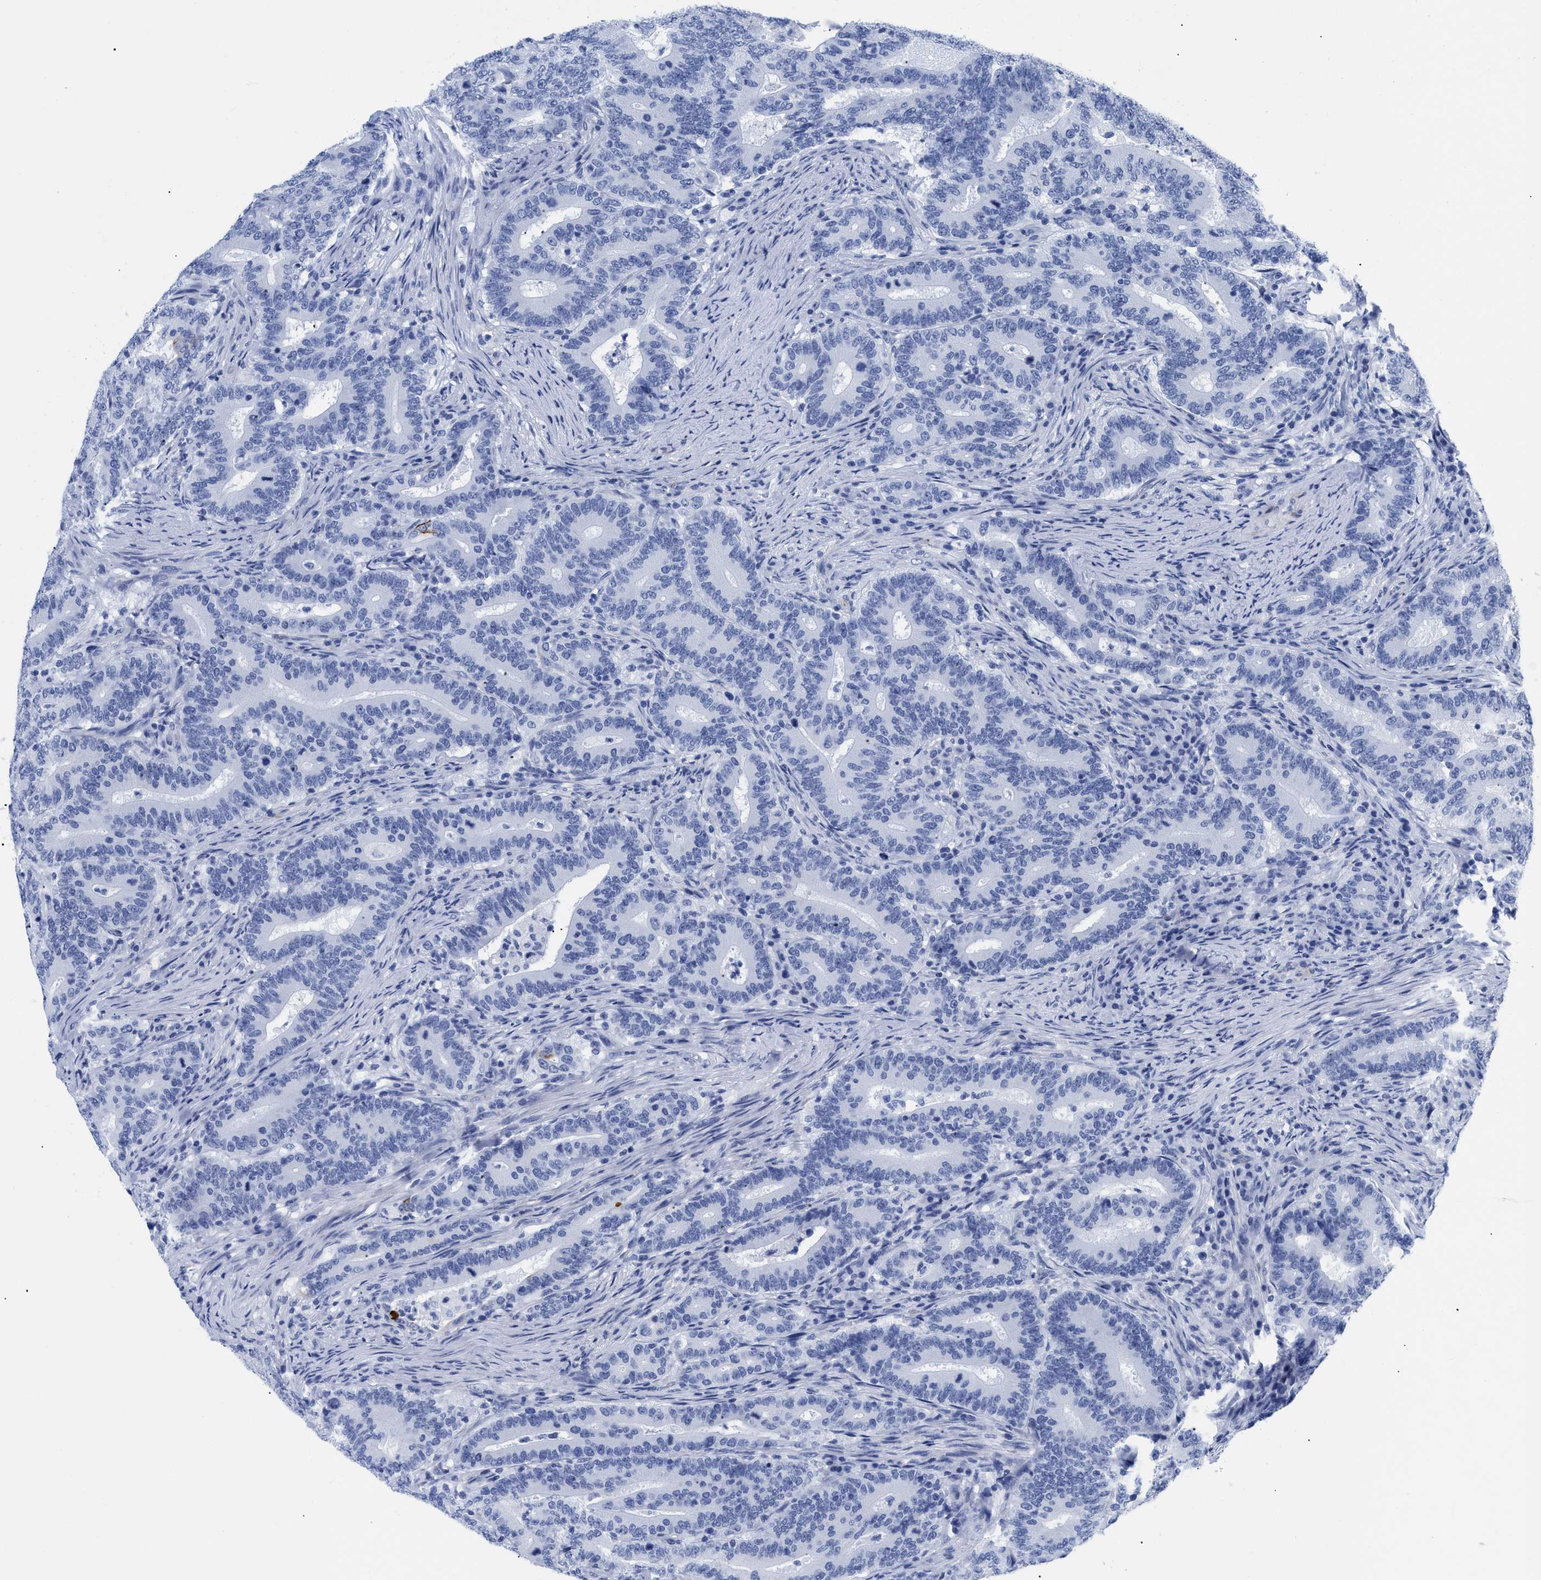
{"staining": {"intensity": "negative", "quantity": "none", "location": "none"}, "tissue": "colorectal cancer", "cell_type": "Tumor cells", "image_type": "cancer", "snomed": [{"axis": "morphology", "description": "Adenocarcinoma, NOS"}, {"axis": "topography", "description": "Colon"}], "caption": "DAB (3,3'-diaminobenzidine) immunohistochemical staining of adenocarcinoma (colorectal) demonstrates no significant expression in tumor cells. (DAB (3,3'-diaminobenzidine) immunohistochemistry (IHC) visualized using brightfield microscopy, high magnification).", "gene": "DUSP26", "patient": {"sex": "female", "age": 66}}